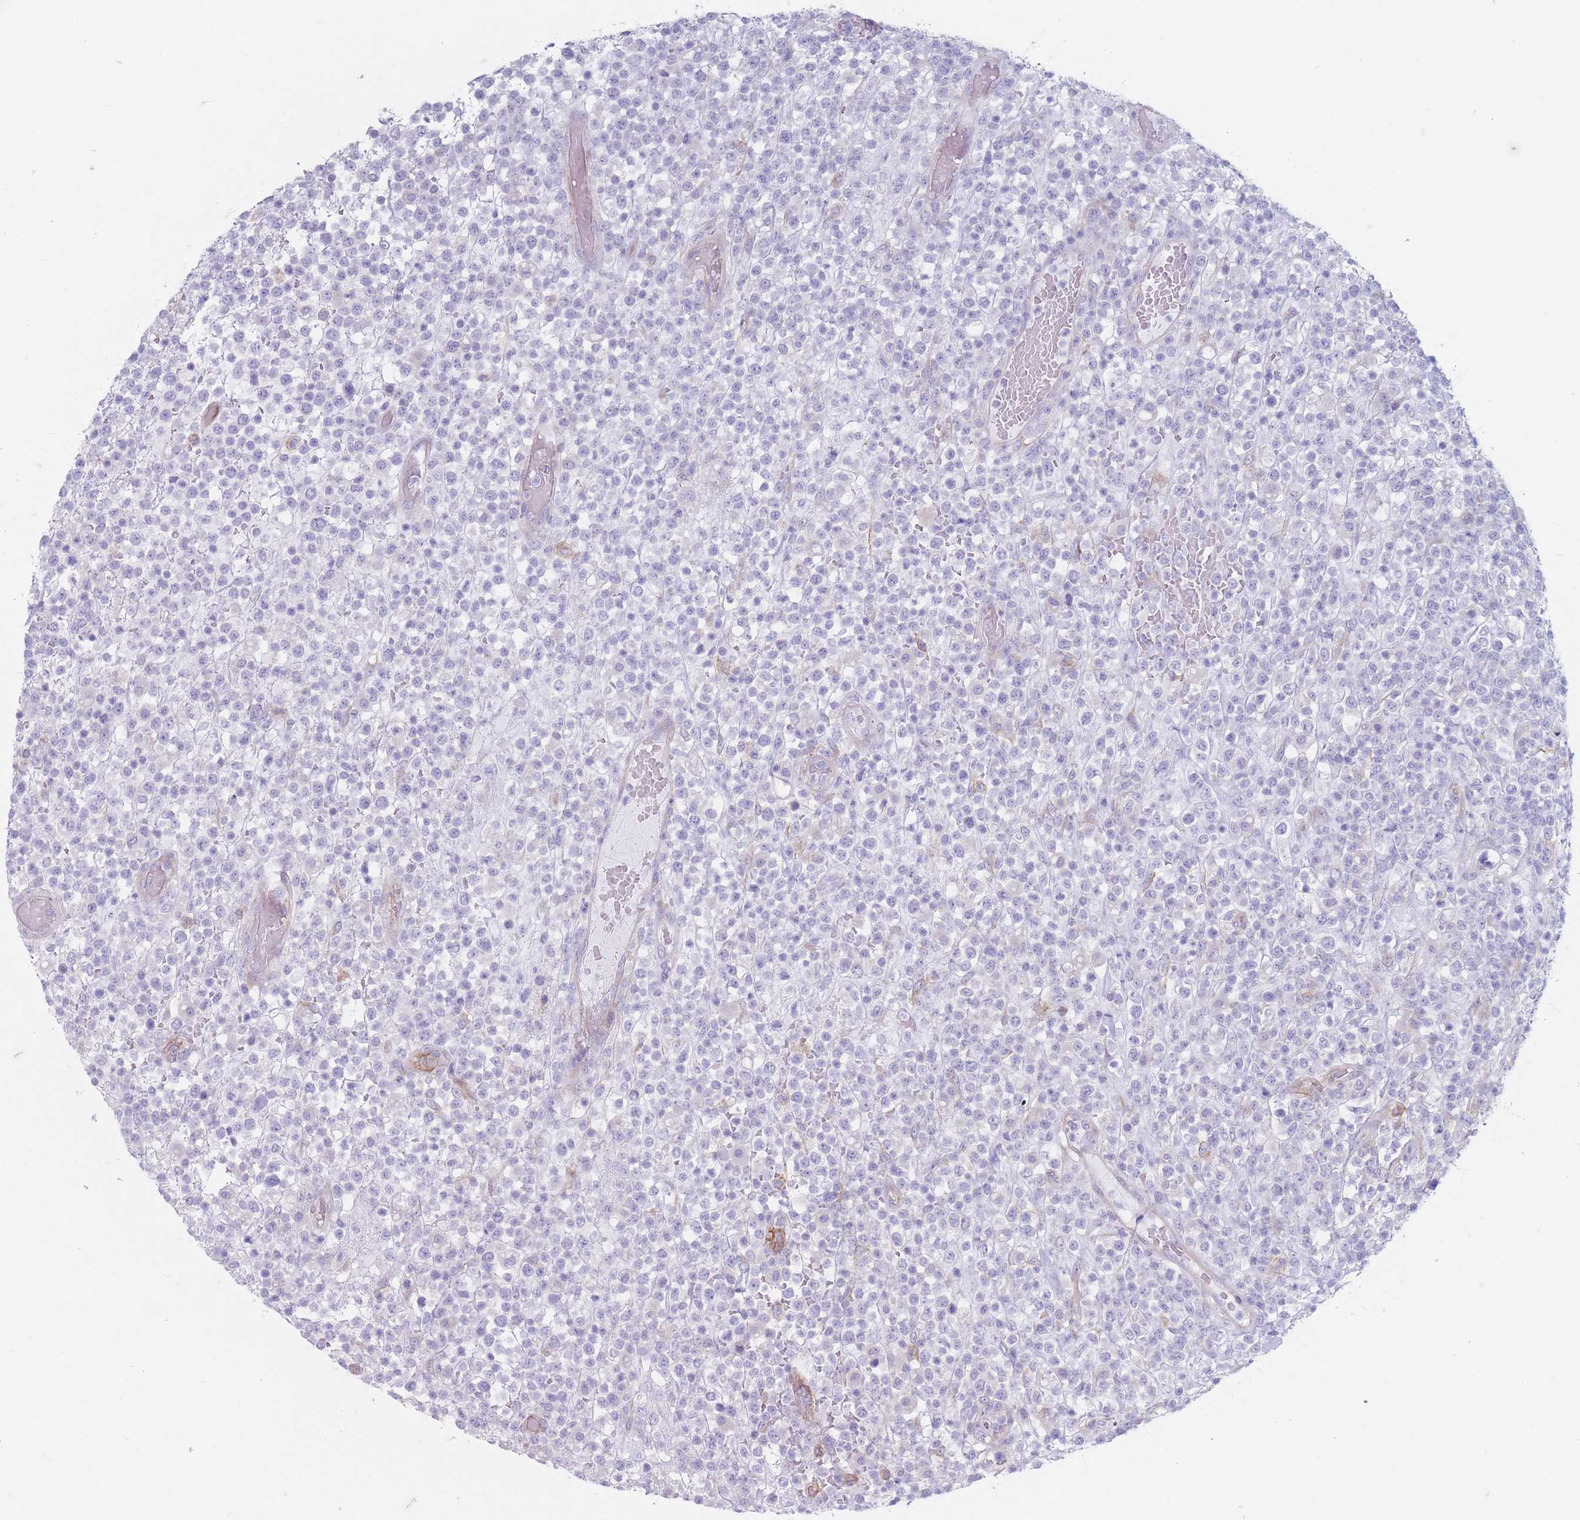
{"staining": {"intensity": "negative", "quantity": "none", "location": "none"}, "tissue": "lymphoma", "cell_type": "Tumor cells", "image_type": "cancer", "snomed": [{"axis": "morphology", "description": "Malignant lymphoma, non-Hodgkin's type, High grade"}, {"axis": "topography", "description": "Colon"}], "caption": "Immunohistochemistry image of neoplastic tissue: human malignant lymphoma, non-Hodgkin's type (high-grade) stained with DAB reveals no significant protein expression in tumor cells. Nuclei are stained in blue.", "gene": "PLPP1", "patient": {"sex": "female", "age": 53}}